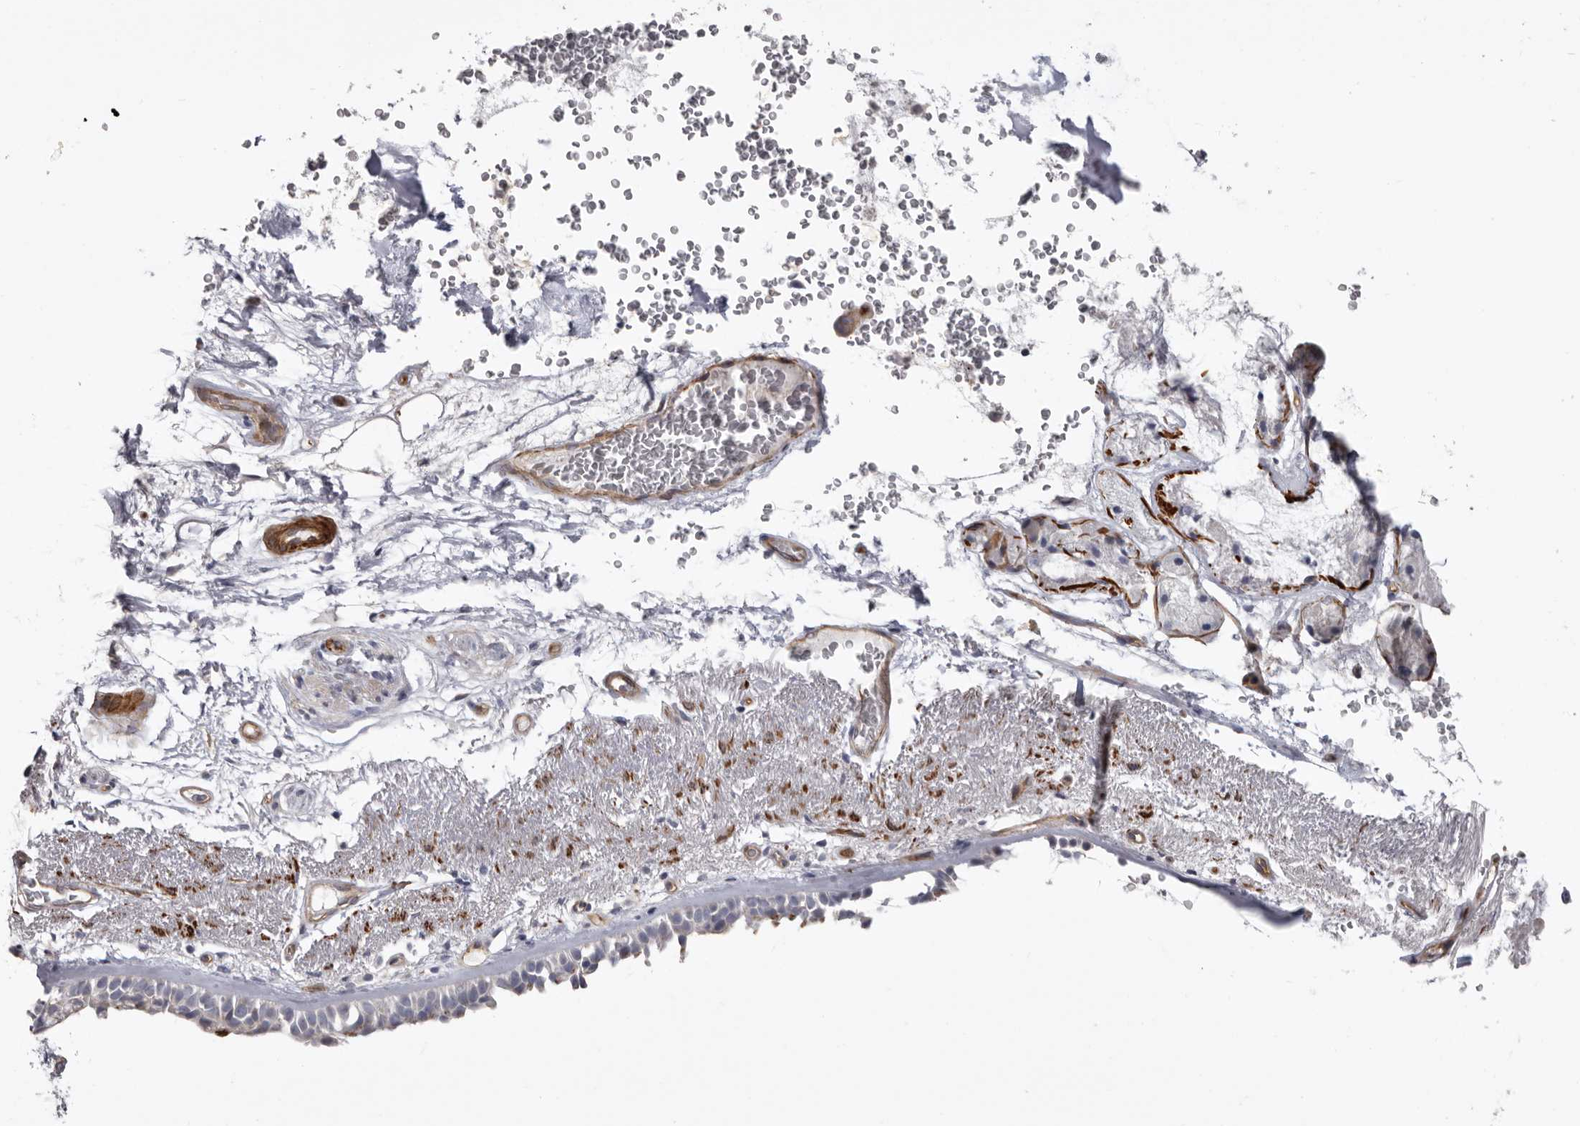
{"staining": {"intensity": "negative", "quantity": "none", "location": "none"}, "tissue": "bronchus", "cell_type": "Respiratory epithelial cells", "image_type": "normal", "snomed": [{"axis": "morphology", "description": "Normal tissue, NOS"}, {"axis": "morphology", "description": "Squamous cell carcinoma, NOS"}, {"axis": "topography", "description": "Lymph node"}, {"axis": "topography", "description": "Bronchus"}, {"axis": "topography", "description": "Lung"}], "caption": "Normal bronchus was stained to show a protein in brown. There is no significant staining in respiratory epithelial cells.", "gene": "ADGRL4", "patient": {"sex": "male", "age": 66}}